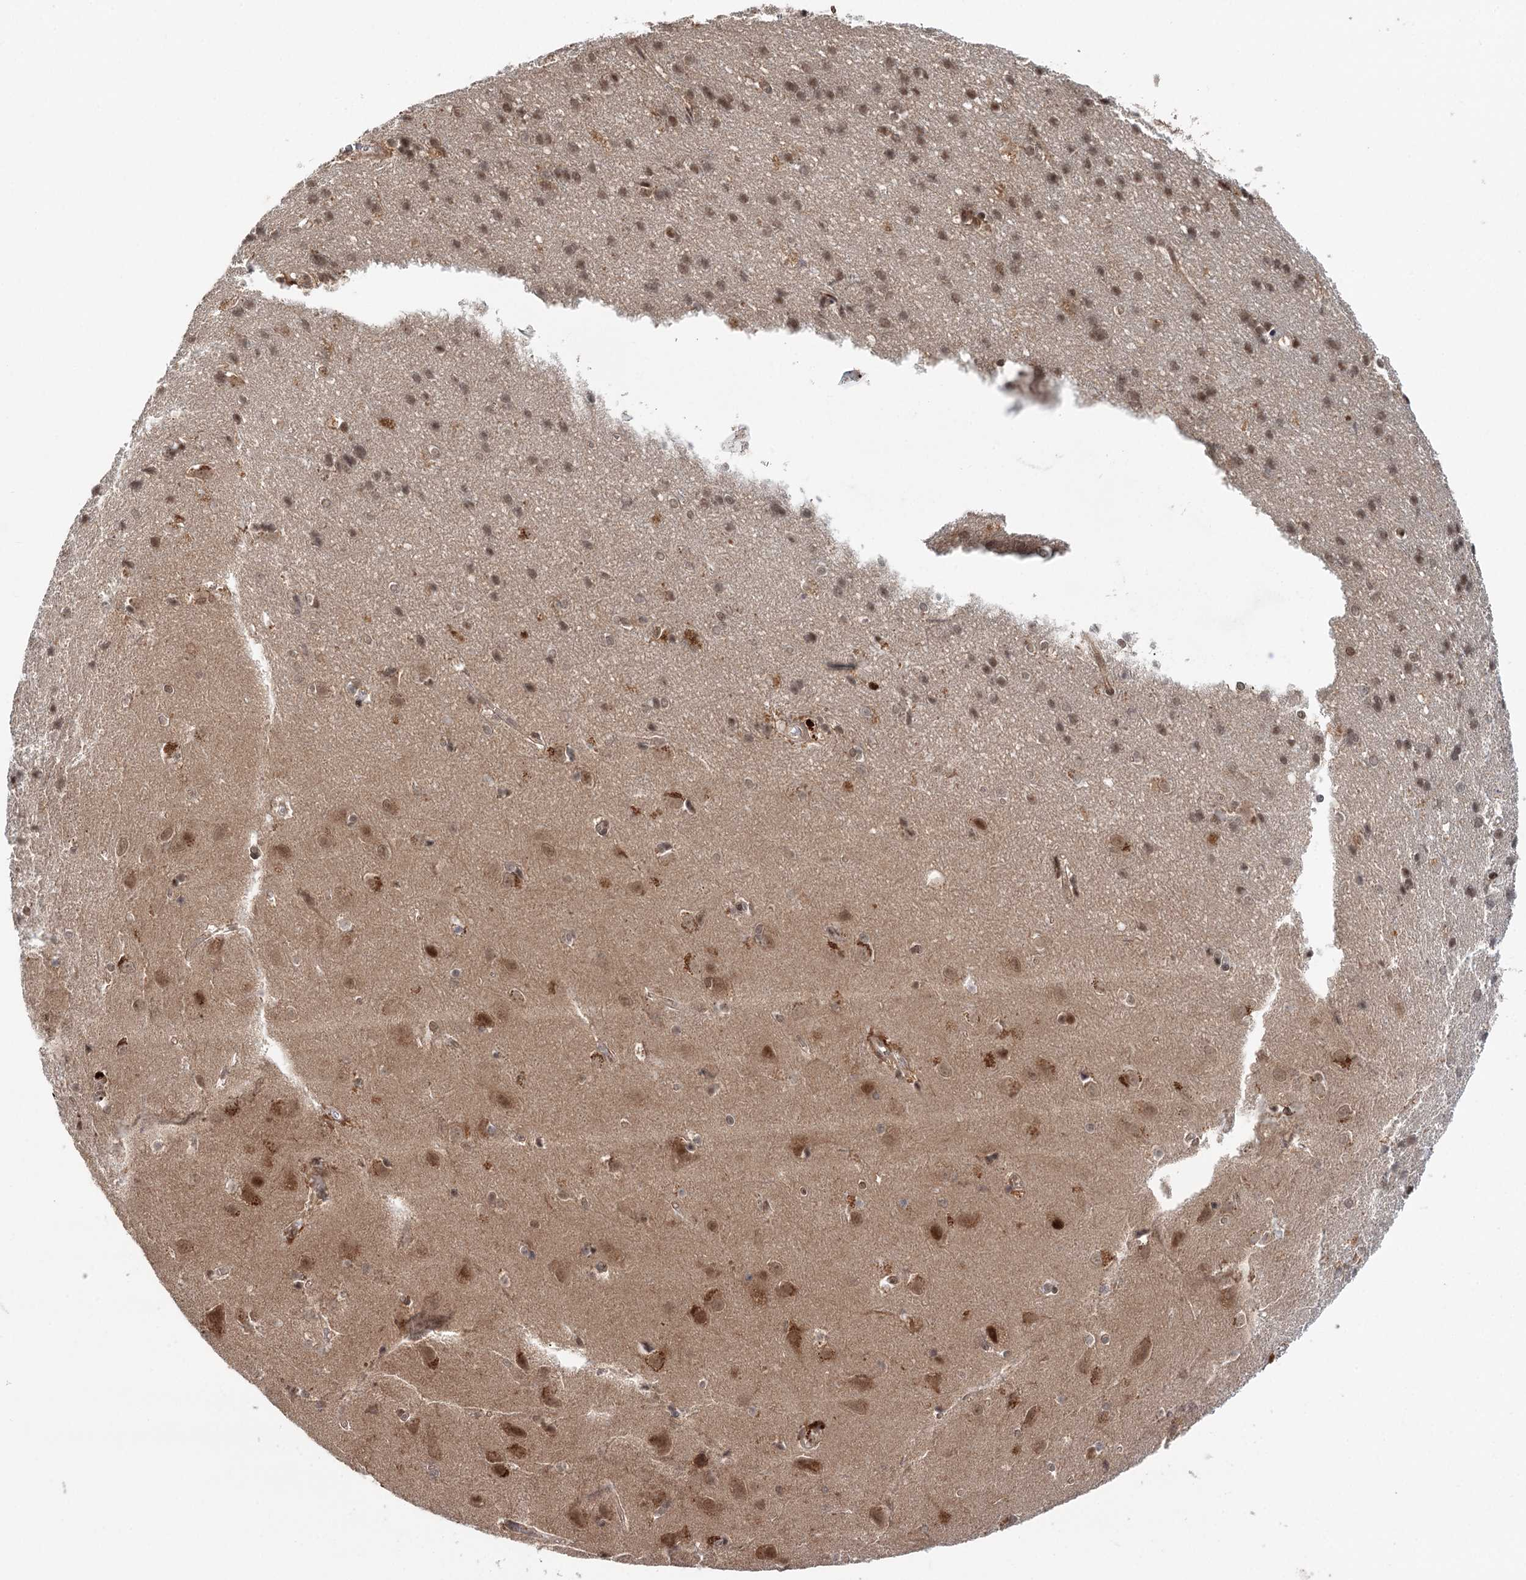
{"staining": {"intensity": "moderate", "quantity": ">75%", "location": "cytoplasmic/membranous,nuclear"}, "tissue": "cerebral cortex", "cell_type": "Endothelial cells", "image_type": "normal", "snomed": [{"axis": "morphology", "description": "Normal tissue, NOS"}, {"axis": "topography", "description": "Cerebral cortex"}], "caption": "Protein staining of normal cerebral cortex demonstrates moderate cytoplasmic/membranous,nuclear positivity in about >75% of endothelial cells.", "gene": "N6AMT1", "patient": {"sex": "male", "age": 54}}